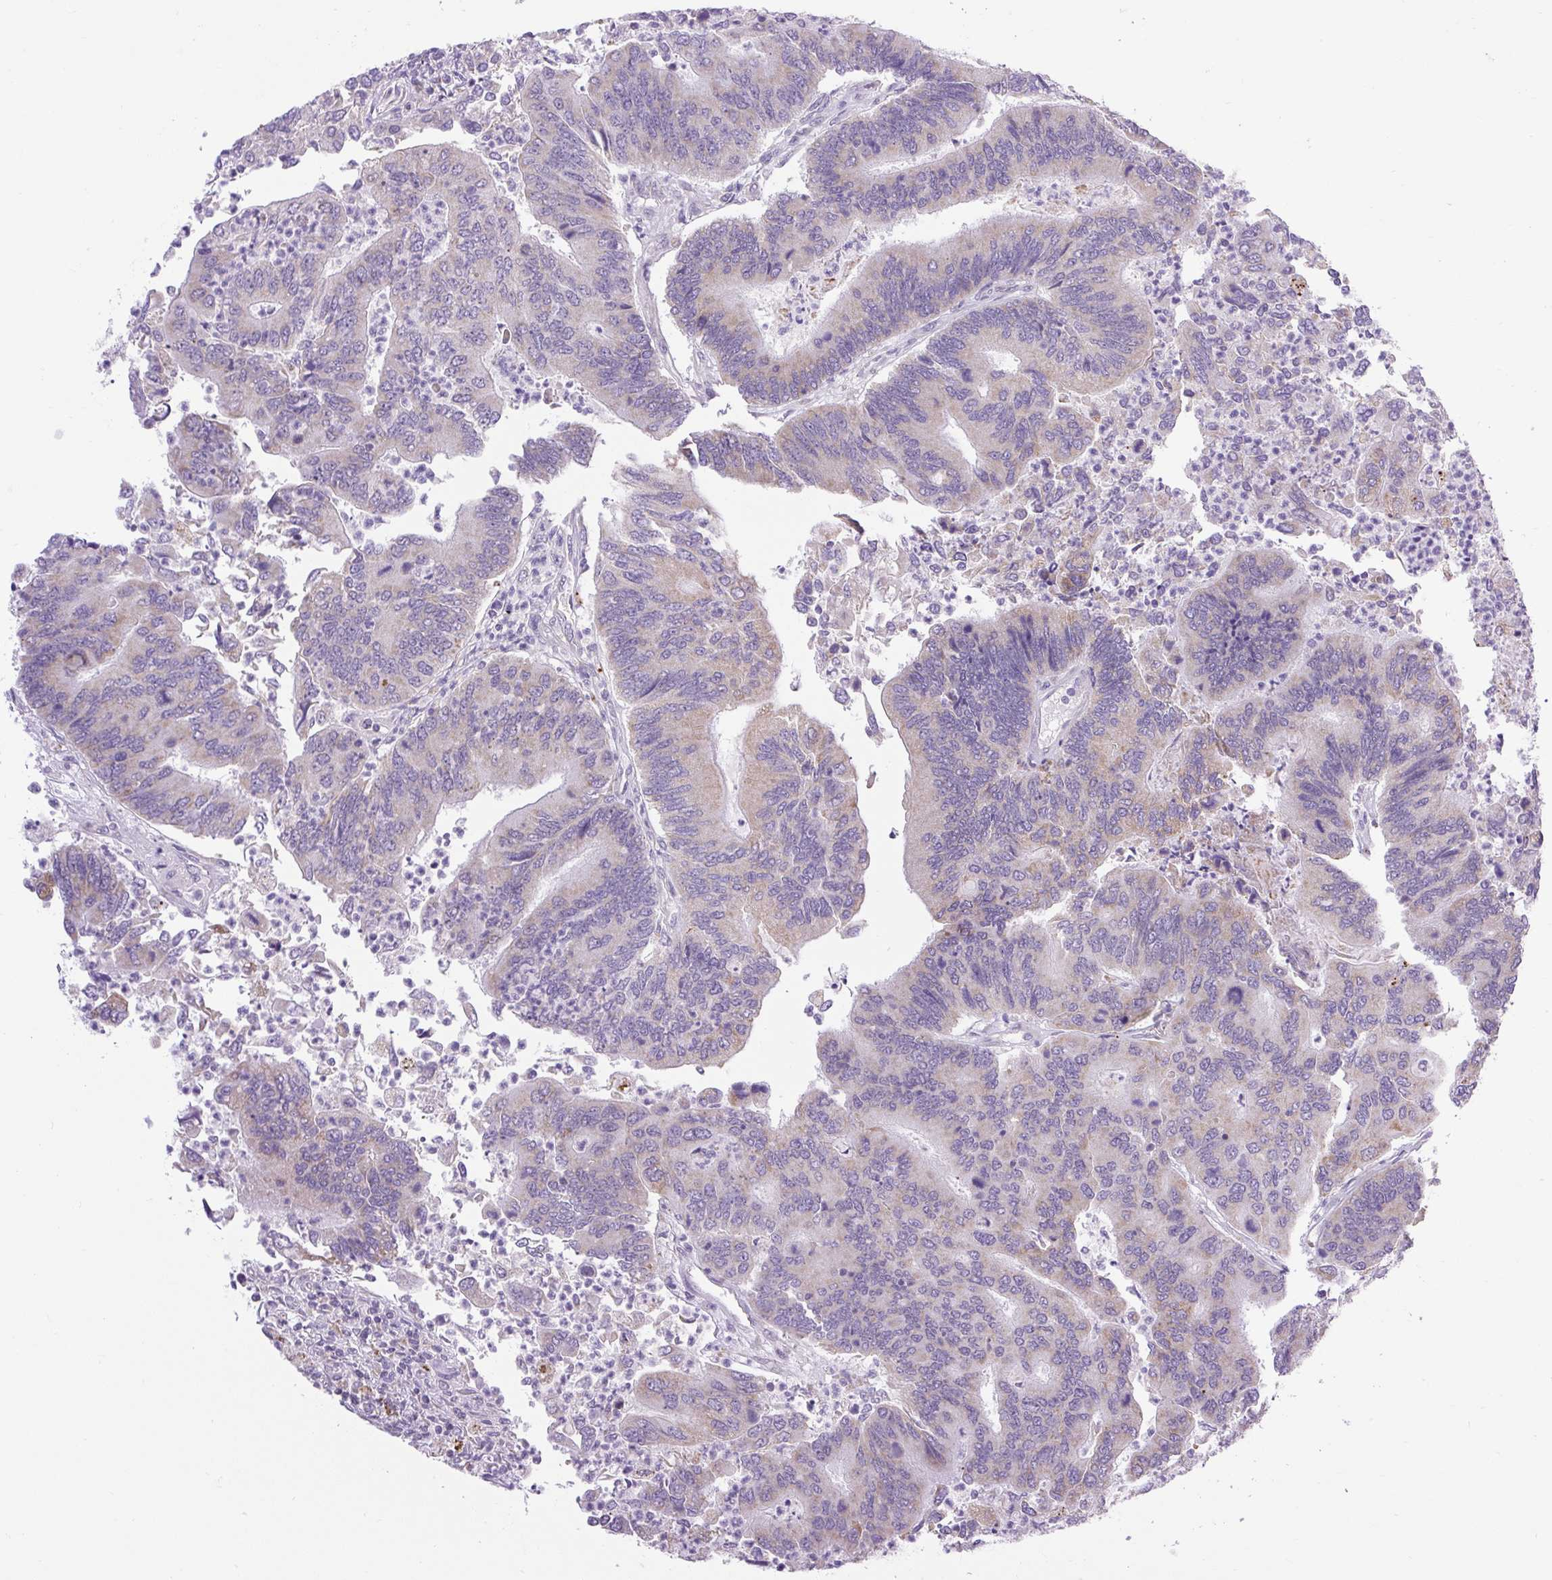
{"staining": {"intensity": "weak", "quantity": "<25%", "location": "cytoplasmic/membranous"}, "tissue": "colorectal cancer", "cell_type": "Tumor cells", "image_type": "cancer", "snomed": [{"axis": "morphology", "description": "Adenocarcinoma, NOS"}, {"axis": "topography", "description": "Colon"}], "caption": "IHC micrograph of neoplastic tissue: colorectal cancer stained with DAB displays no significant protein expression in tumor cells. (Brightfield microscopy of DAB immunohistochemistry (IHC) at high magnification).", "gene": "RNASE10", "patient": {"sex": "female", "age": 67}}